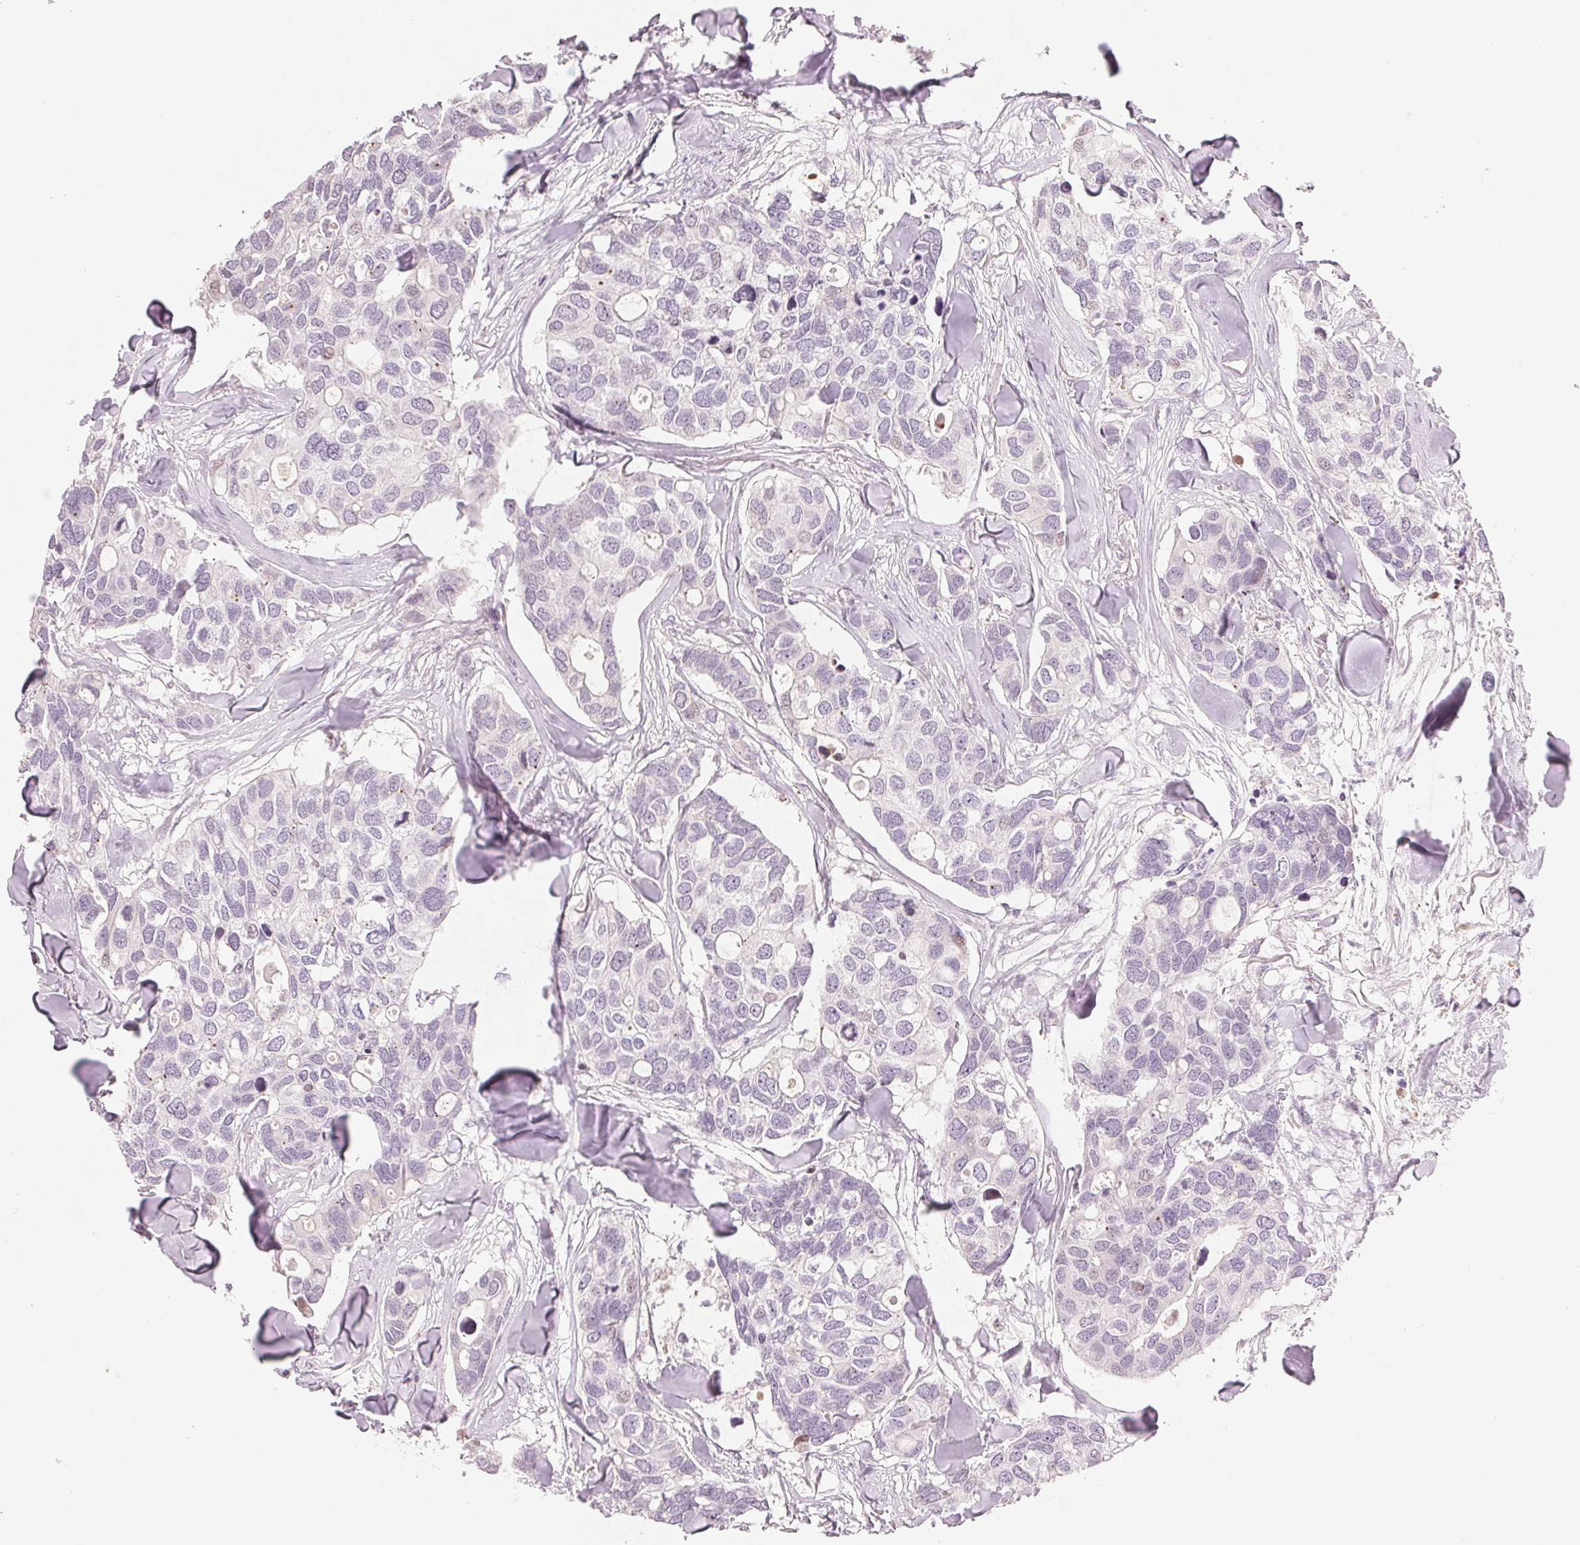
{"staining": {"intensity": "negative", "quantity": "none", "location": "none"}, "tissue": "breast cancer", "cell_type": "Tumor cells", "image_type": "cancer", "snomed": [{"axis": "morphology", "description": "Duct carcinoma"}, {"axis": "topography", "description": "Breast"}], "caption": "Tumor cells are negative for protein expression in human breast cancer.", "gene": "SLC17A4", "patient": {"sex": "female", "age": 83}}